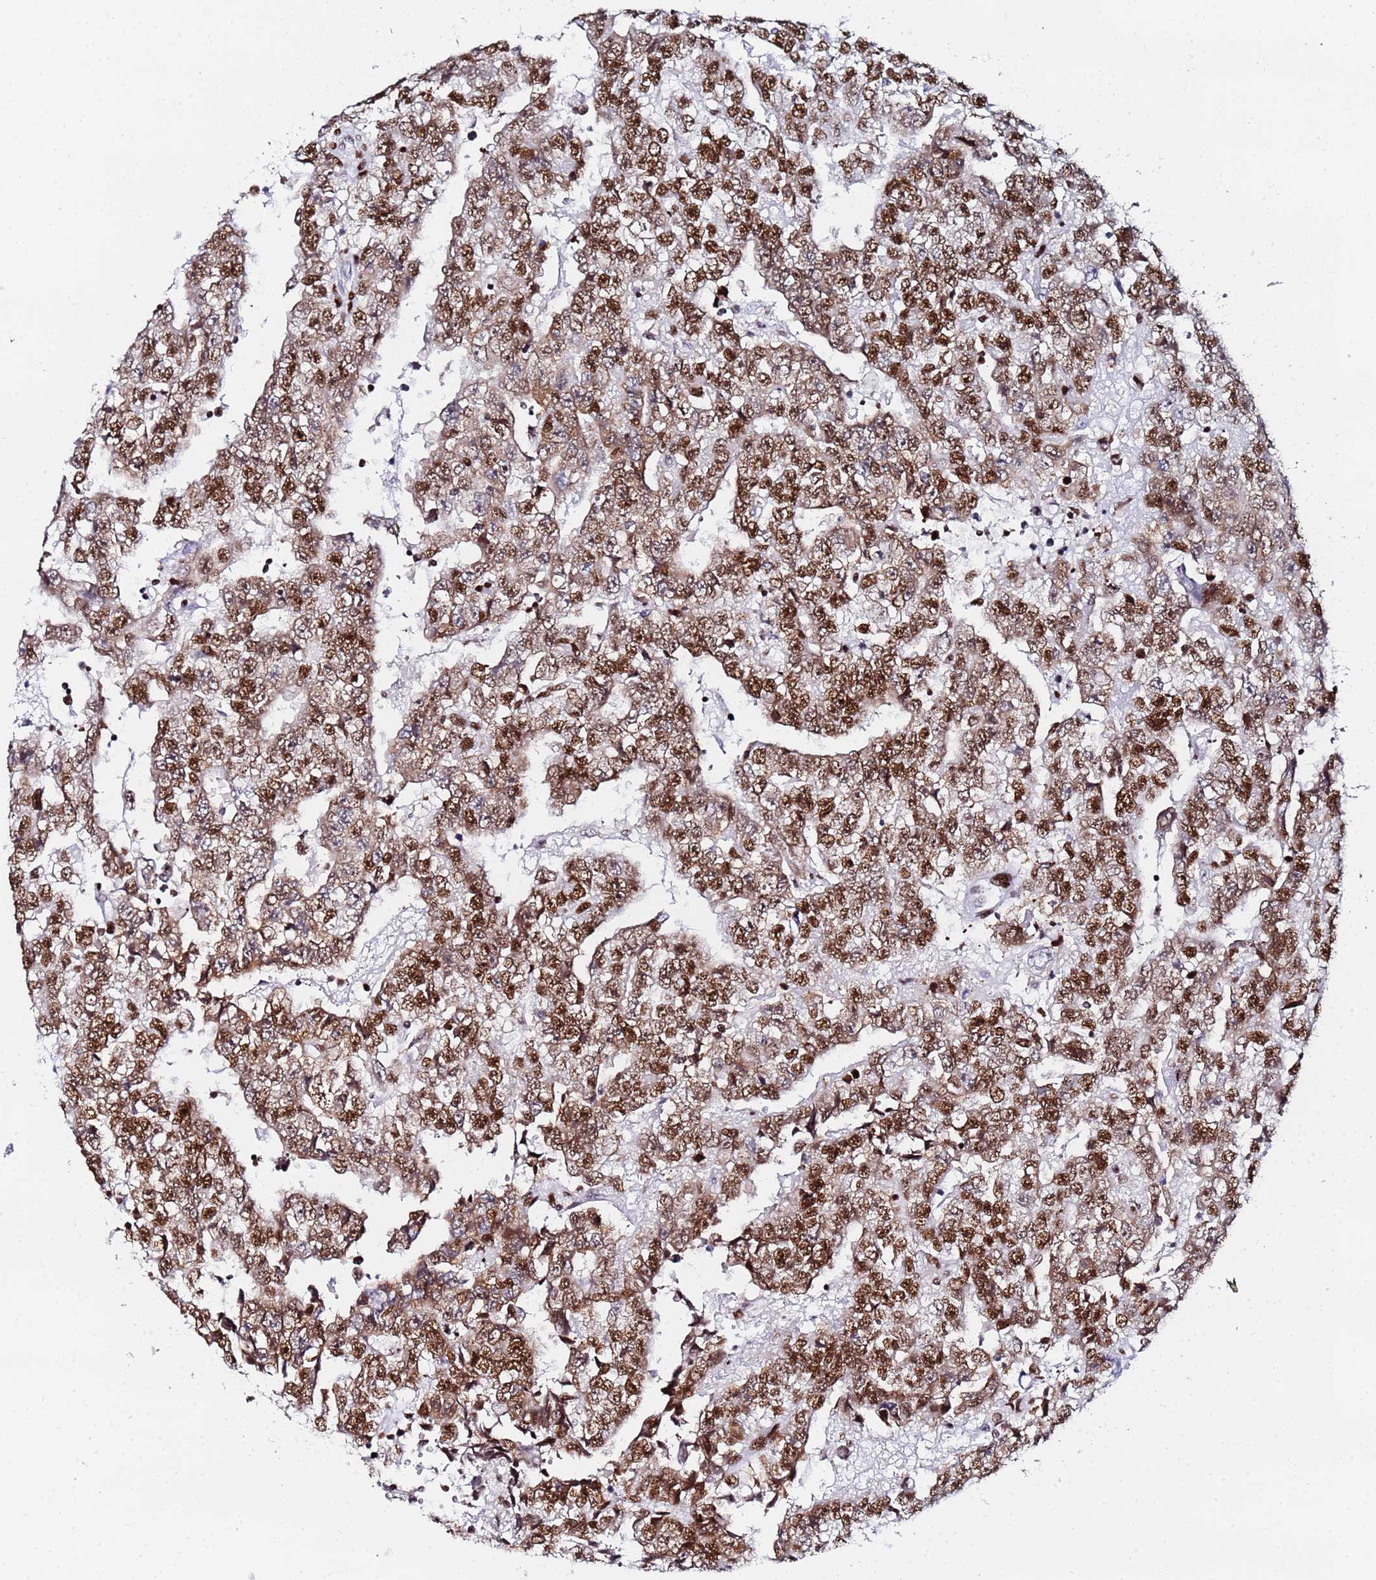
{"staining": {"intensity": "moderate", "quantity": "25%-75%", "location": "nuclear"}, "tissue": "testis cancer", "cell_type": "Tumor cells", "image_type": "cancer", "snomed": [{"axis": "morphology", "description": "Carcinoma, Embryonal, NOS"}, {"axis": "topography", "description": "Testis"}], "caption": "Testis embryonal carcinoma stained with immunohistochemistry (IHC) demonstrates moderate nuclear staining in about 25%-75% of tumor cells. (DAB IHC, brown staining for protein, blue staining for nuclei).", "gene": "SNRPA1", "patient": {"sex": "male", "age": 25}}